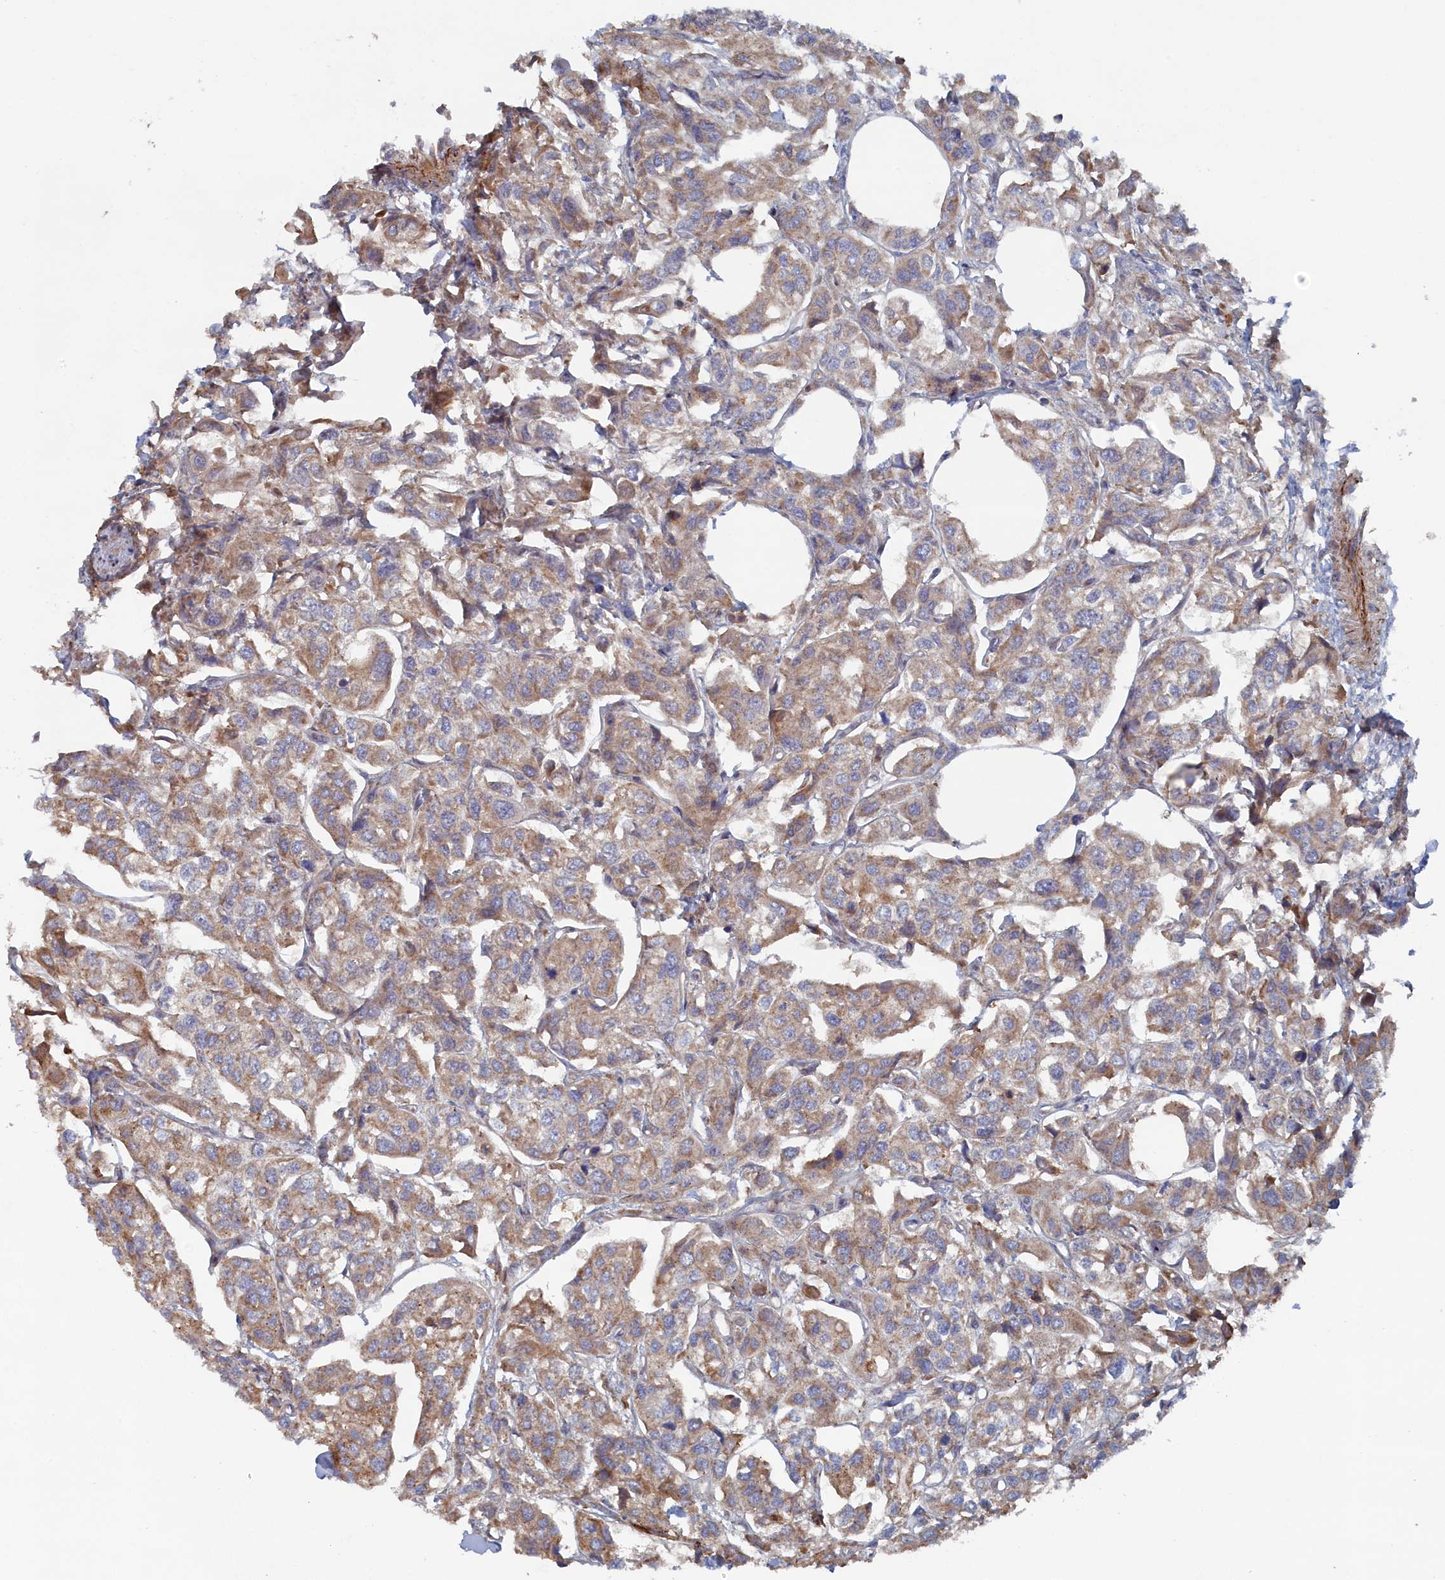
{"staining": {"intensity": "weak", "quantity": "25%-75%", "location": "cytoplasmic/membranous"}, "tissue": "urothelial cancer", "cell_type": "Tumor cells", "image_type": "cancer", "snomed": [{"axis": "morphology", "description": "Urothelial carcinoma, High grade"}, {"axis": "topography", "description": "Urinary bladder"}], "caption": "The micrograph demonstrates immunohistochemical staining of urothelial cancer. There is weak cytoplasmic/membranous positivity is present in about 25%-75% of tumor cells.", "gene": "TMEM196", "patient": {"sex": "male", "age": 67}}